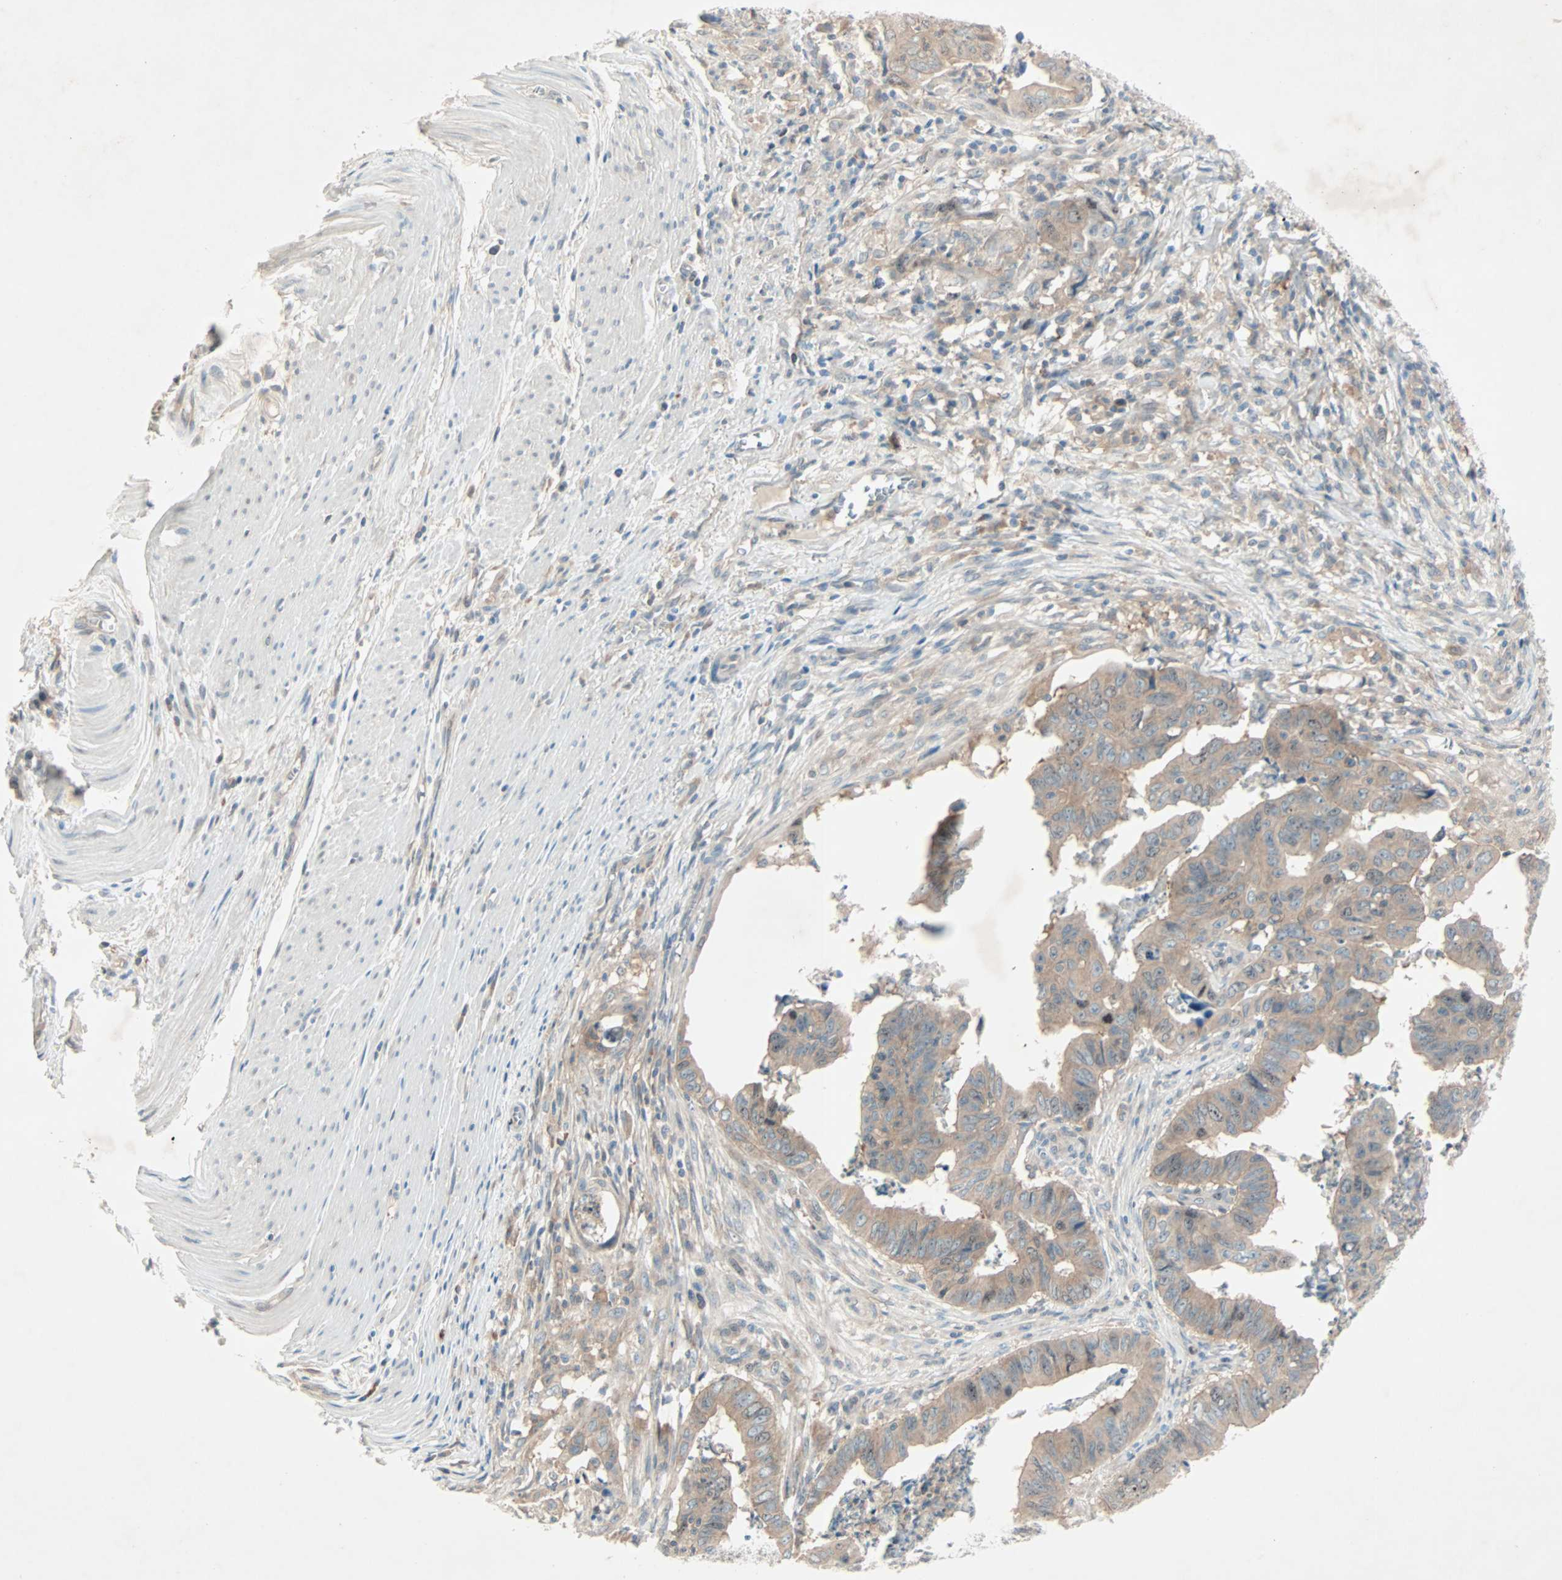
{"staining": {"intensity": "moderate", "quantity": ">75%", "location": "cytoplasmic/membranous"}, "tissue": "stomach cancer", "cell_type": "Tumor cells", "image_type": "cancer", "snomed": [{"axis": "morphology", "description": "Adenocarcinoma, NOS"}, {"axis": "topography", "description": "Stomach, lower"}], "caption": "Protein staining reveals moderate cytoplasmic/membranous positivity in approximately >75% of tumor cells in adenocarcinoma (stomach).", "gene": "SMIM8", "patient": {"sex": "male", "age": 84}}